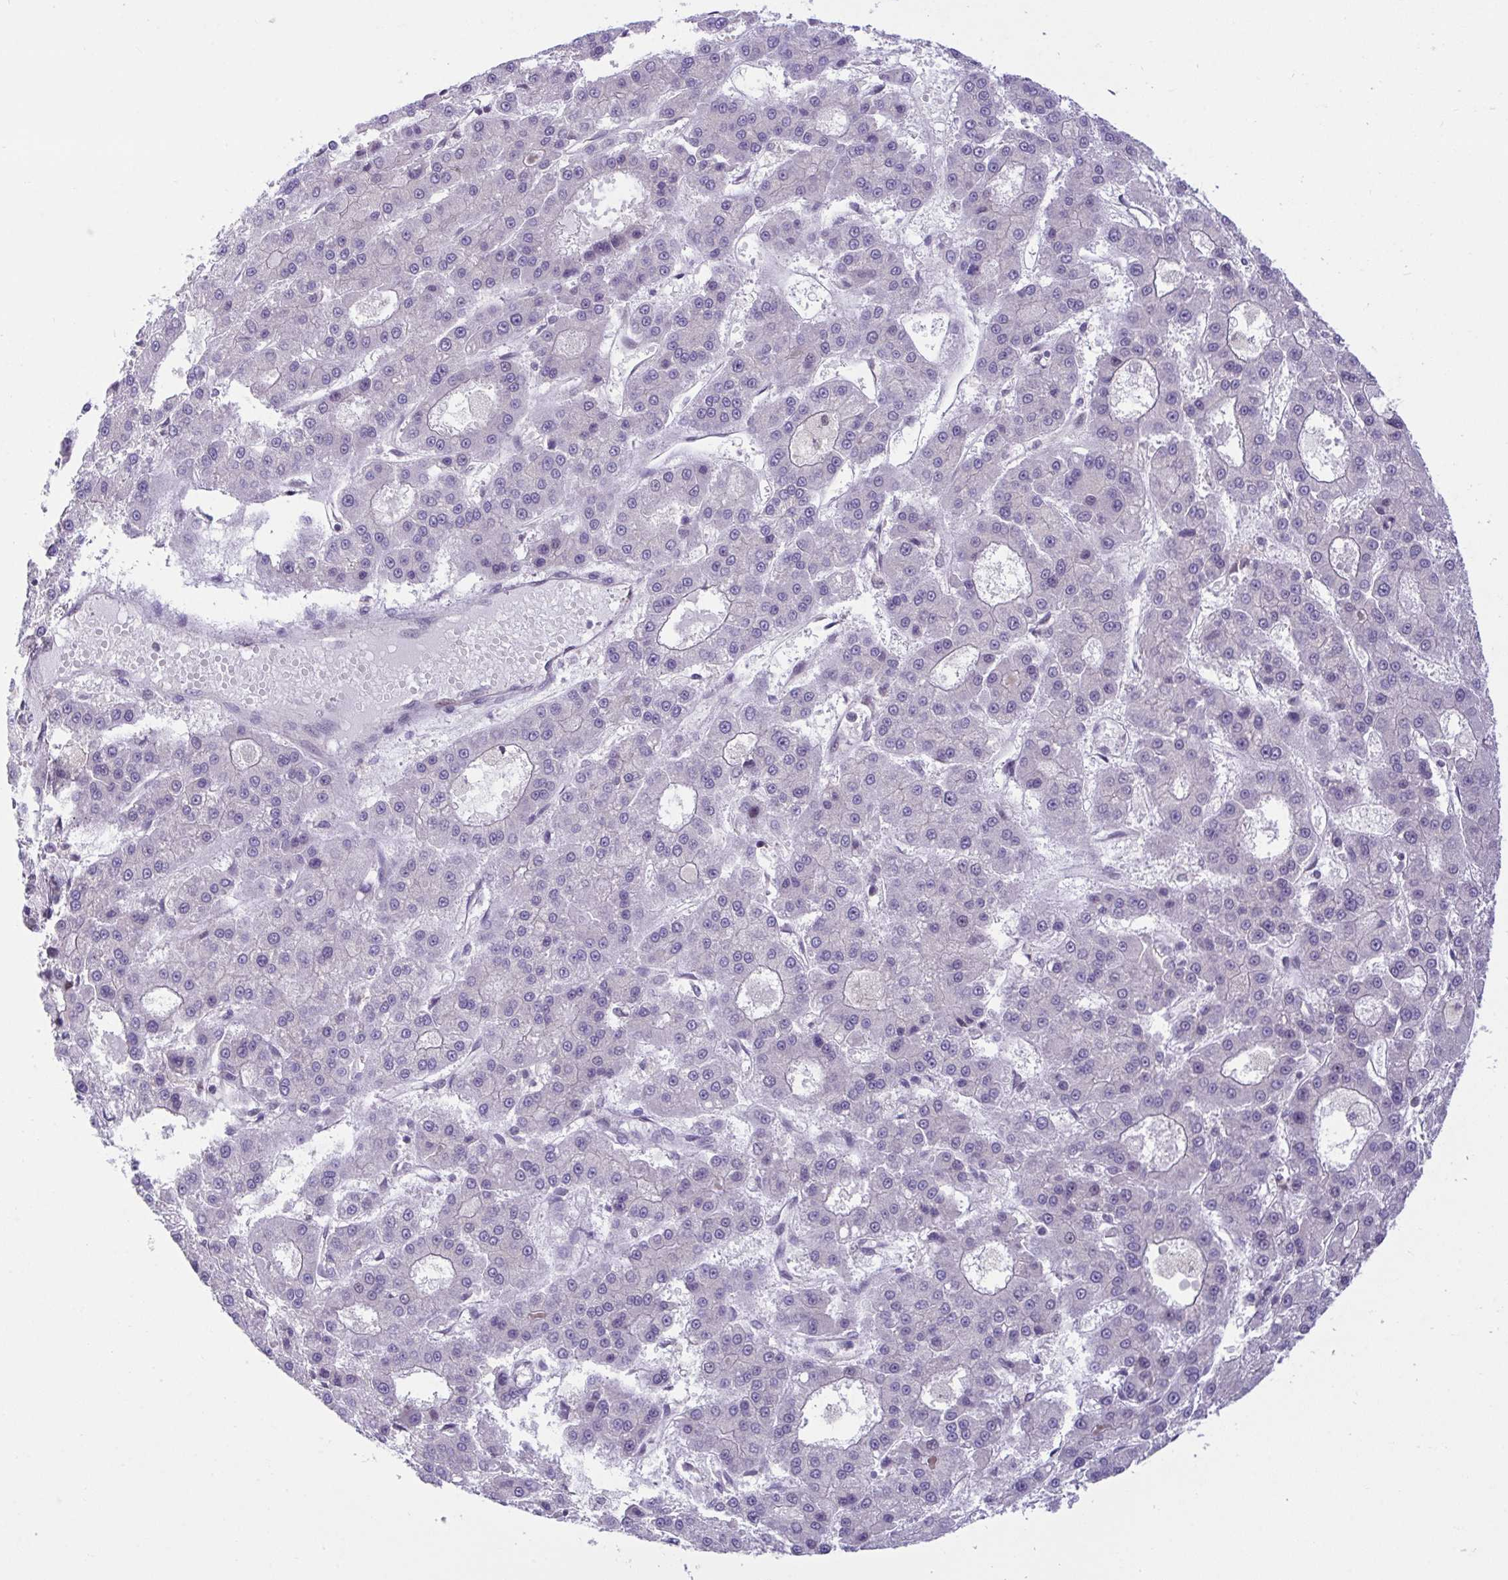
{"staining": {"intensity": "negative", "quantity": "none", "location": "none"}, "tissue": "liver cancer", "cell_type": "Tumor cells", "image_type": "cancer", "snomed": [{"axis": "morphology", "description": "Carcinoma, Hepatocellular, NOS"}, {"axis": "topography", "description": "Liver"}], "caption": "Image shows no protein positivity in tumor cells of hepatocellular carcinoma (liver) tissue.", "gene": "ZNF444", "patient": {"sex": "male", "age": 70}}